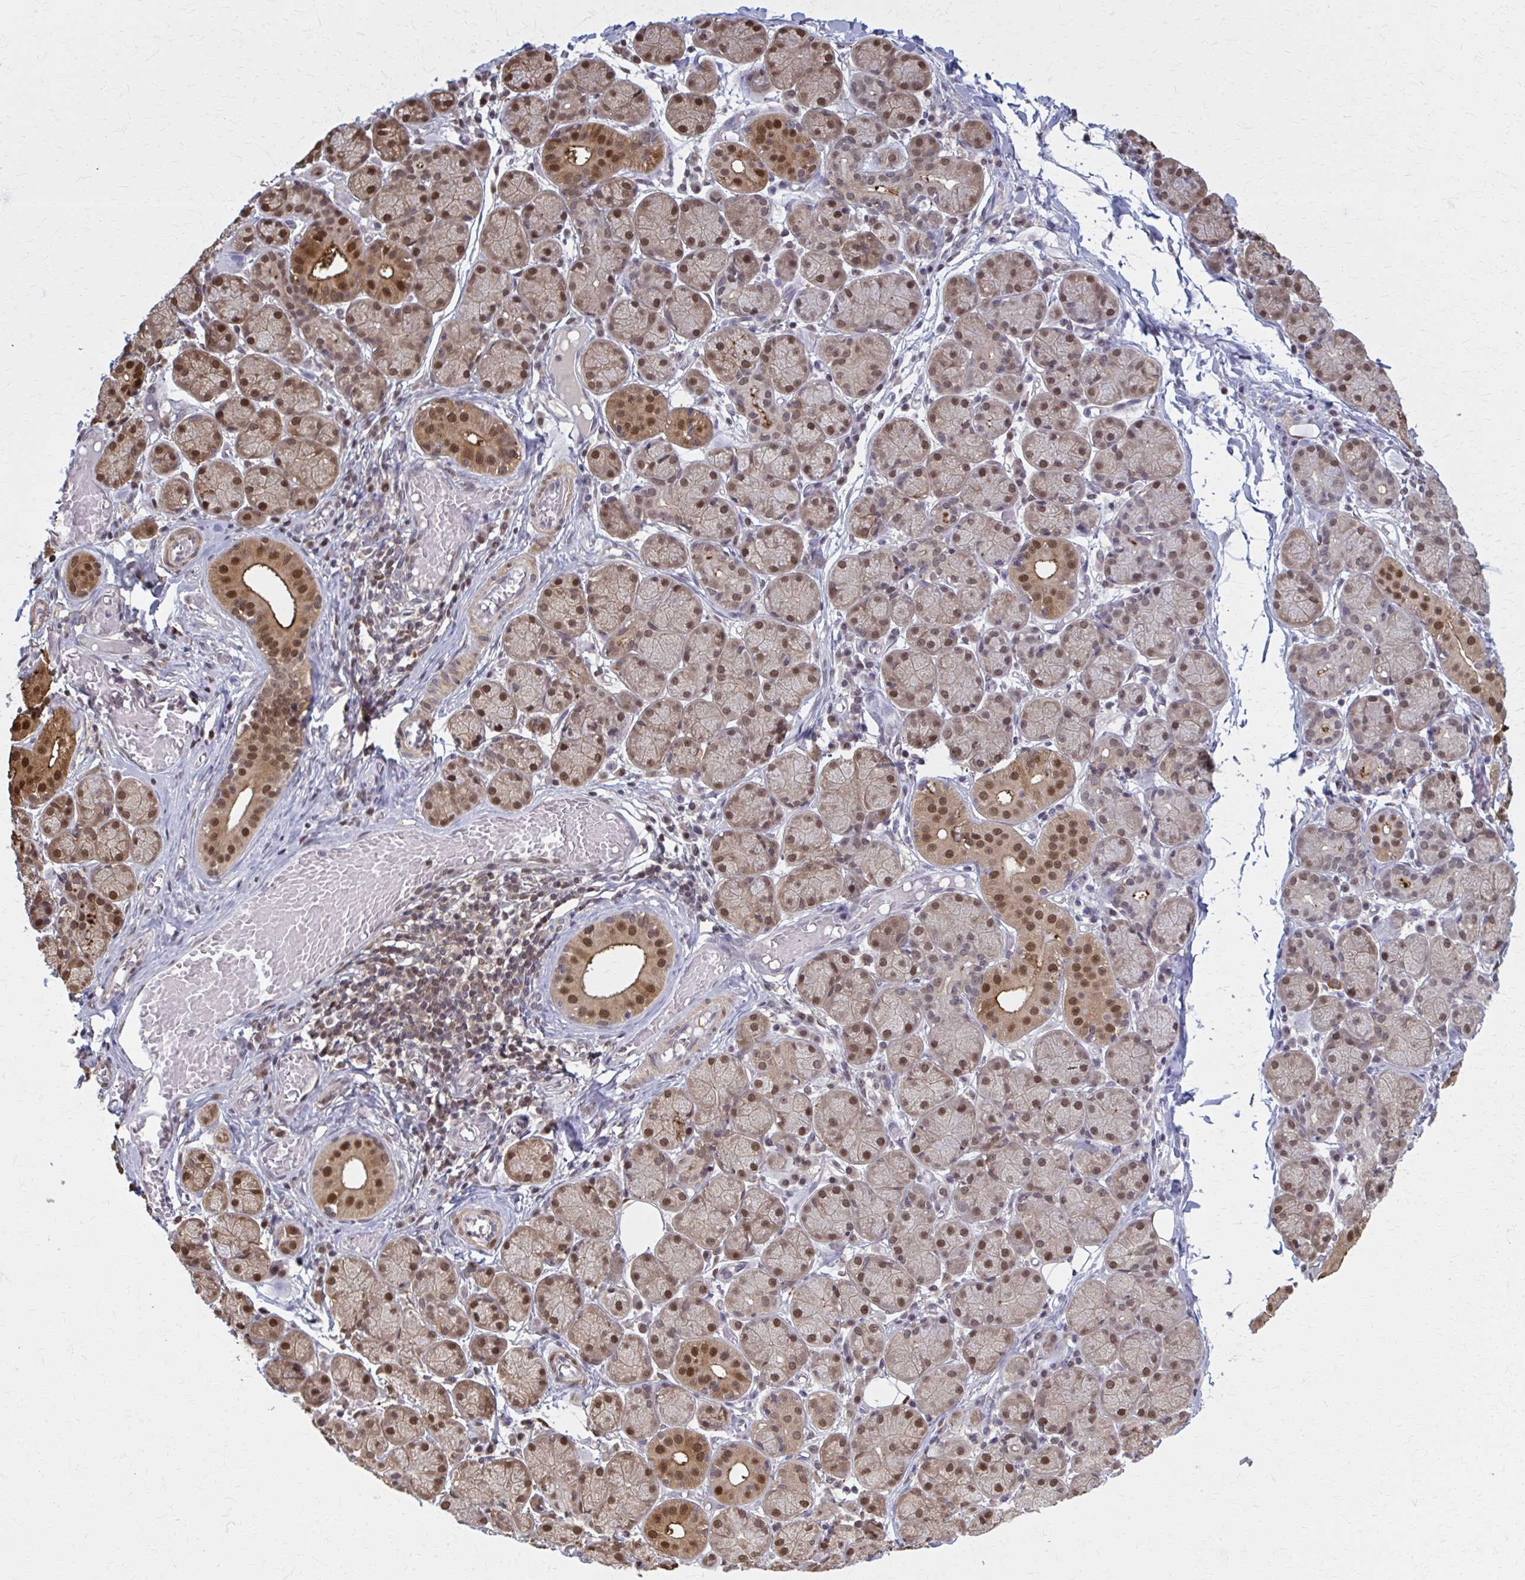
{"staining": {"intensity": "strong", "quantity": ">75%", "location": "cytoplasmic/membranous,nuclear"}, "tissue": "salivary gland", "cell_type": "Glandular cells", "image_type": "normal", "snomed": [{"axis": "morphology", "description": "Normal tissue, NOS"}, {"axis": "topography", "description": "Salivary gland"}], "caption": "IHC staining of normal salivary gland, which displays high levels of strong cytoplasmic/membranous,nuclear expression in approximately >75% of glandular cells indicating strong cytoplasmic/membranous,nuclear protein staining. The staining was performed using DAB (3,3'-diaminobenzidine) (brown) for protein detection and nuclei were counterstained in hematoxylin (blue).", "gene": "MDH1", "patient": {"sex": "female", "age": 24}}